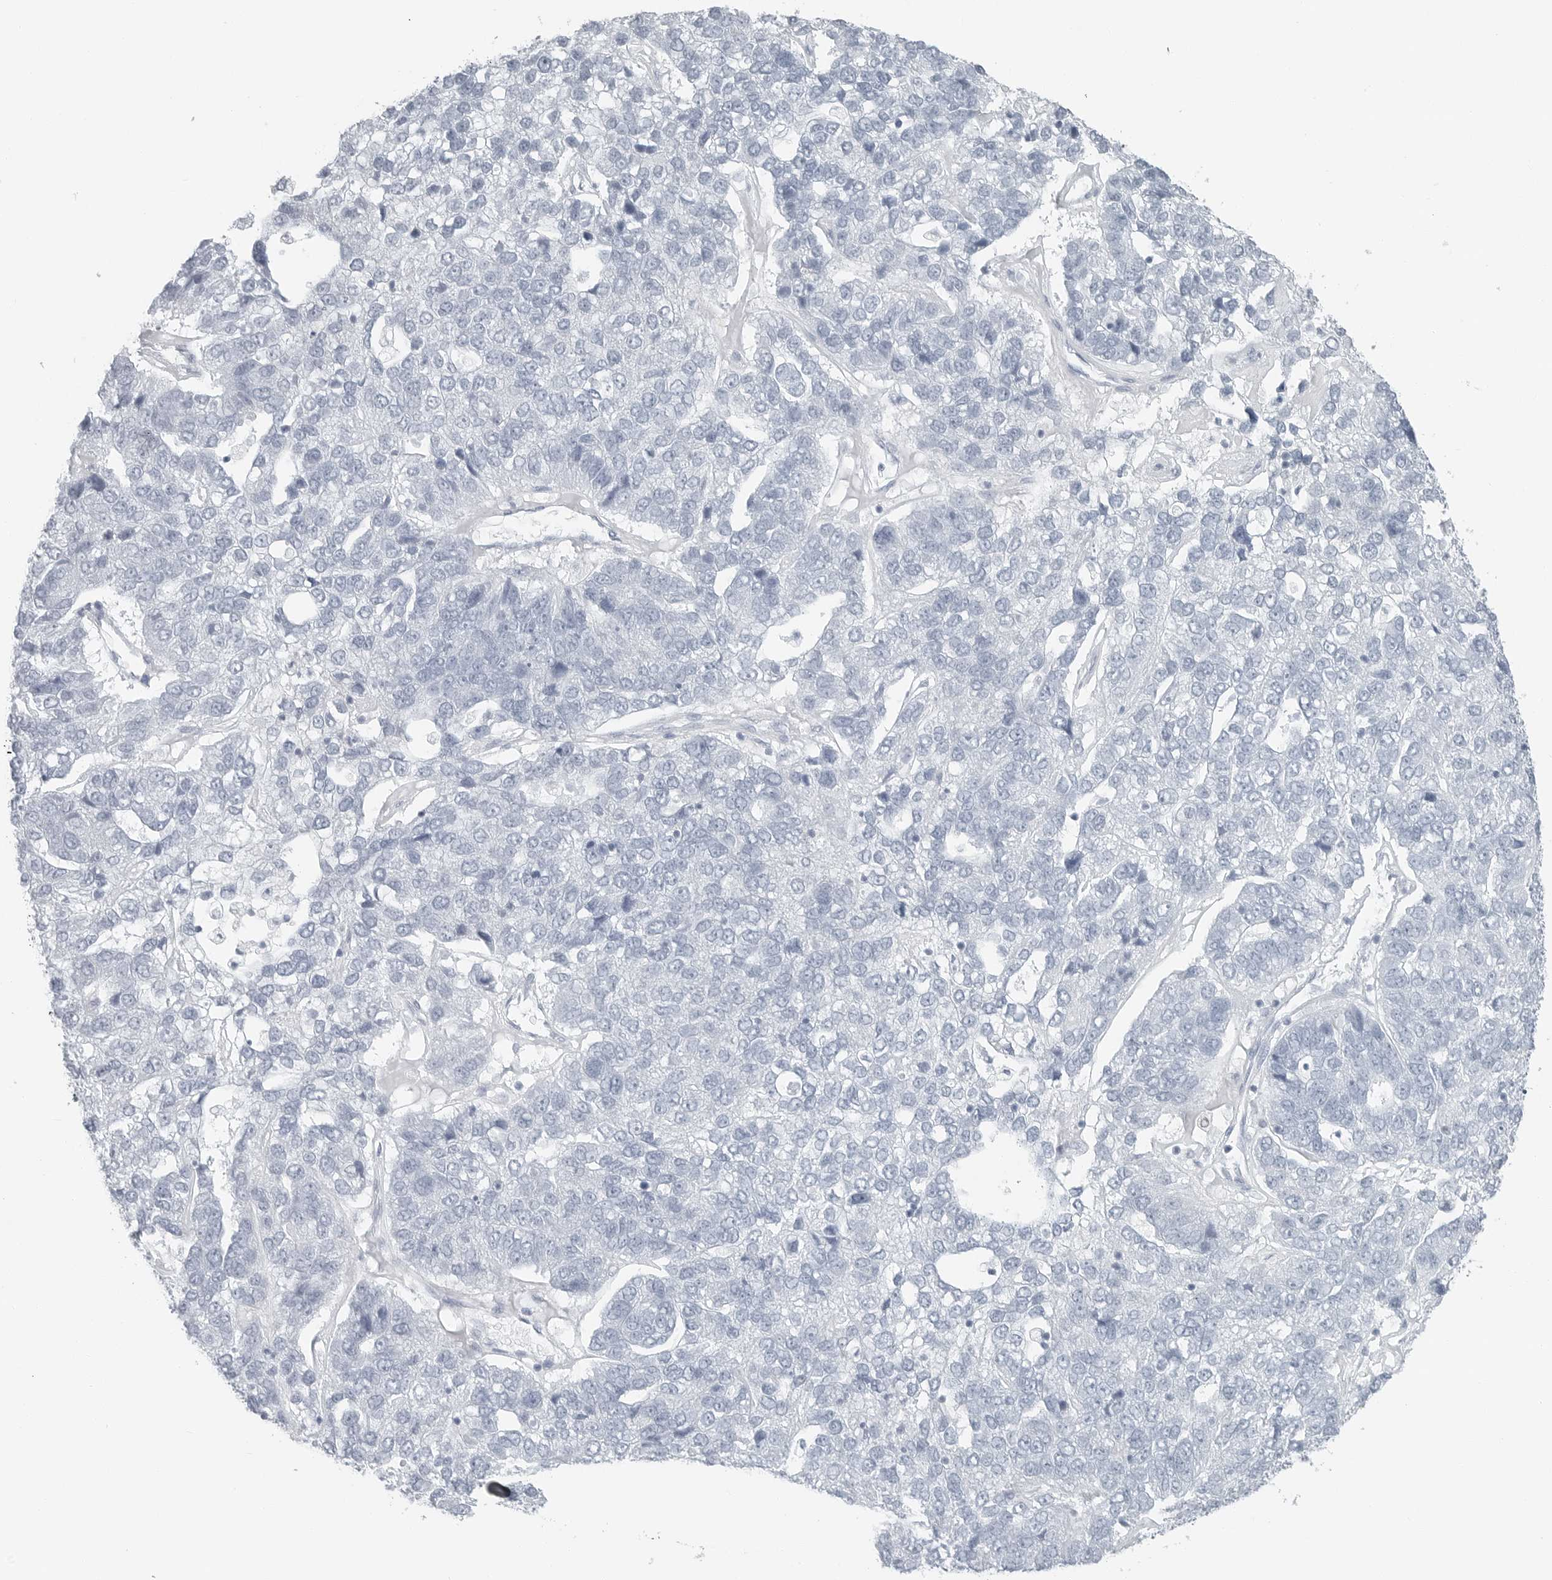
{"staining": {"intensity": "negative", "quantity": "none", "location": "none"}, "tissue": "pancreatic cancer", "cell_type": "Tumor cells", "image_type": "cancer", "snomed": [{"axis": "morphology", "description": "Adenocarcinoma, NOS"}, {"axis": "topography", "description": "Pancreas"}], "caption": "IHC micrograph of neoplastic tissue: pancreatic cancer stained with DAB displays no significant protein positivity in tumor cells.", "gene": "XIRP1", "patient": {"sex": "female", "age": 61}}